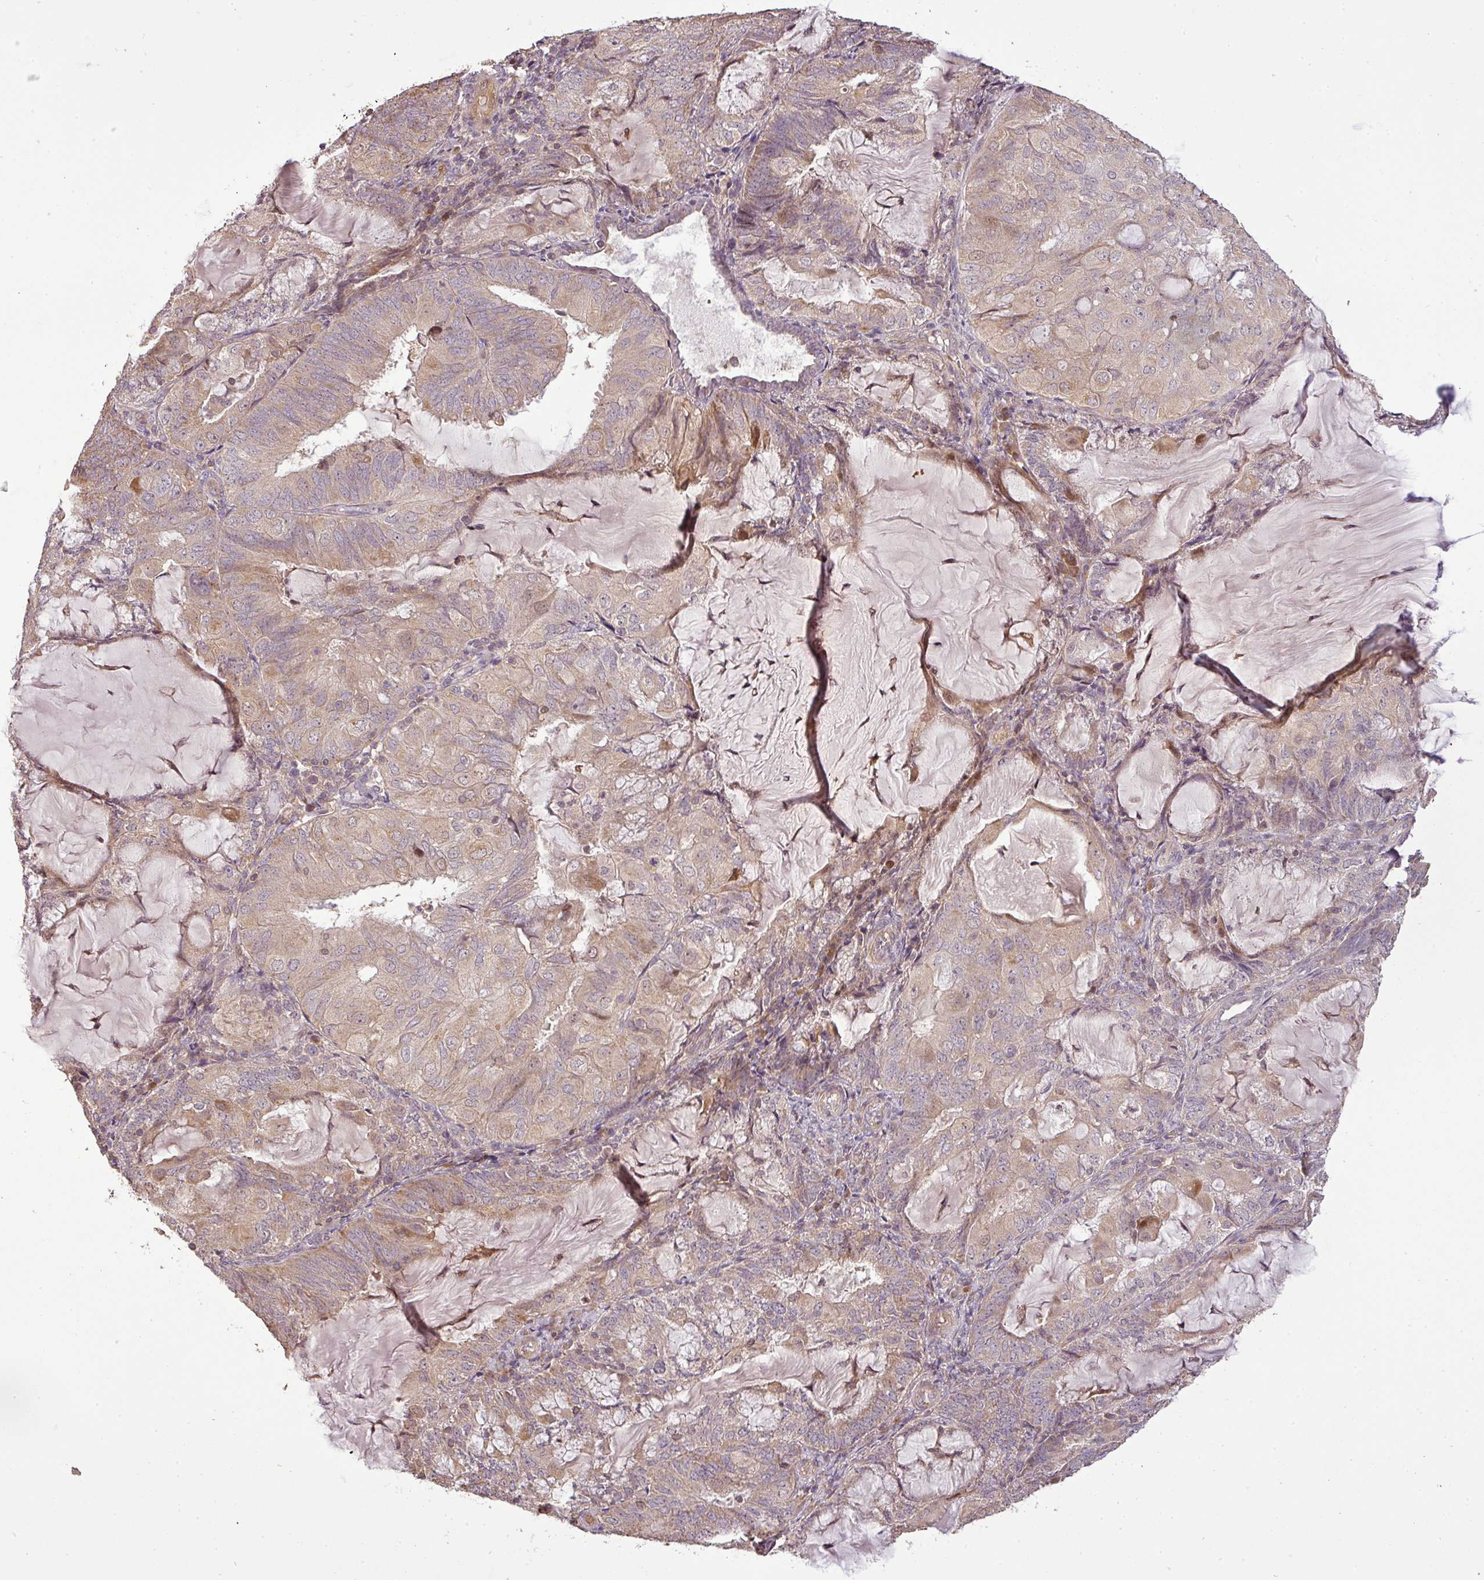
{"staining": {"intensity": "weak", "quantity": "25%-75%", "location": "cytoplasmic/membranous"}, "tissue": "endometrial cancer", "cell_type": "Tumor cells", "image_type": "cancer", "snomed": [{"axis": "morphology", "description": "Adenocarcinoma, NOS"}, {"axis": "topography", "description": "Endometrium"}], "caption": "Endometrial cancer (adenocarcinoma) tissue displays weak cytoplasmic/membranous expression in approximately 25%-75% of tumor cells The staining is performed using DAB (3,3'-diaminobenzidine) brown chromogen to label protein expression. The nuclei are counter-stained blue using hematoxylin.", "gene": "FAIM", "patient": {"sex": "female", "age": 81}}